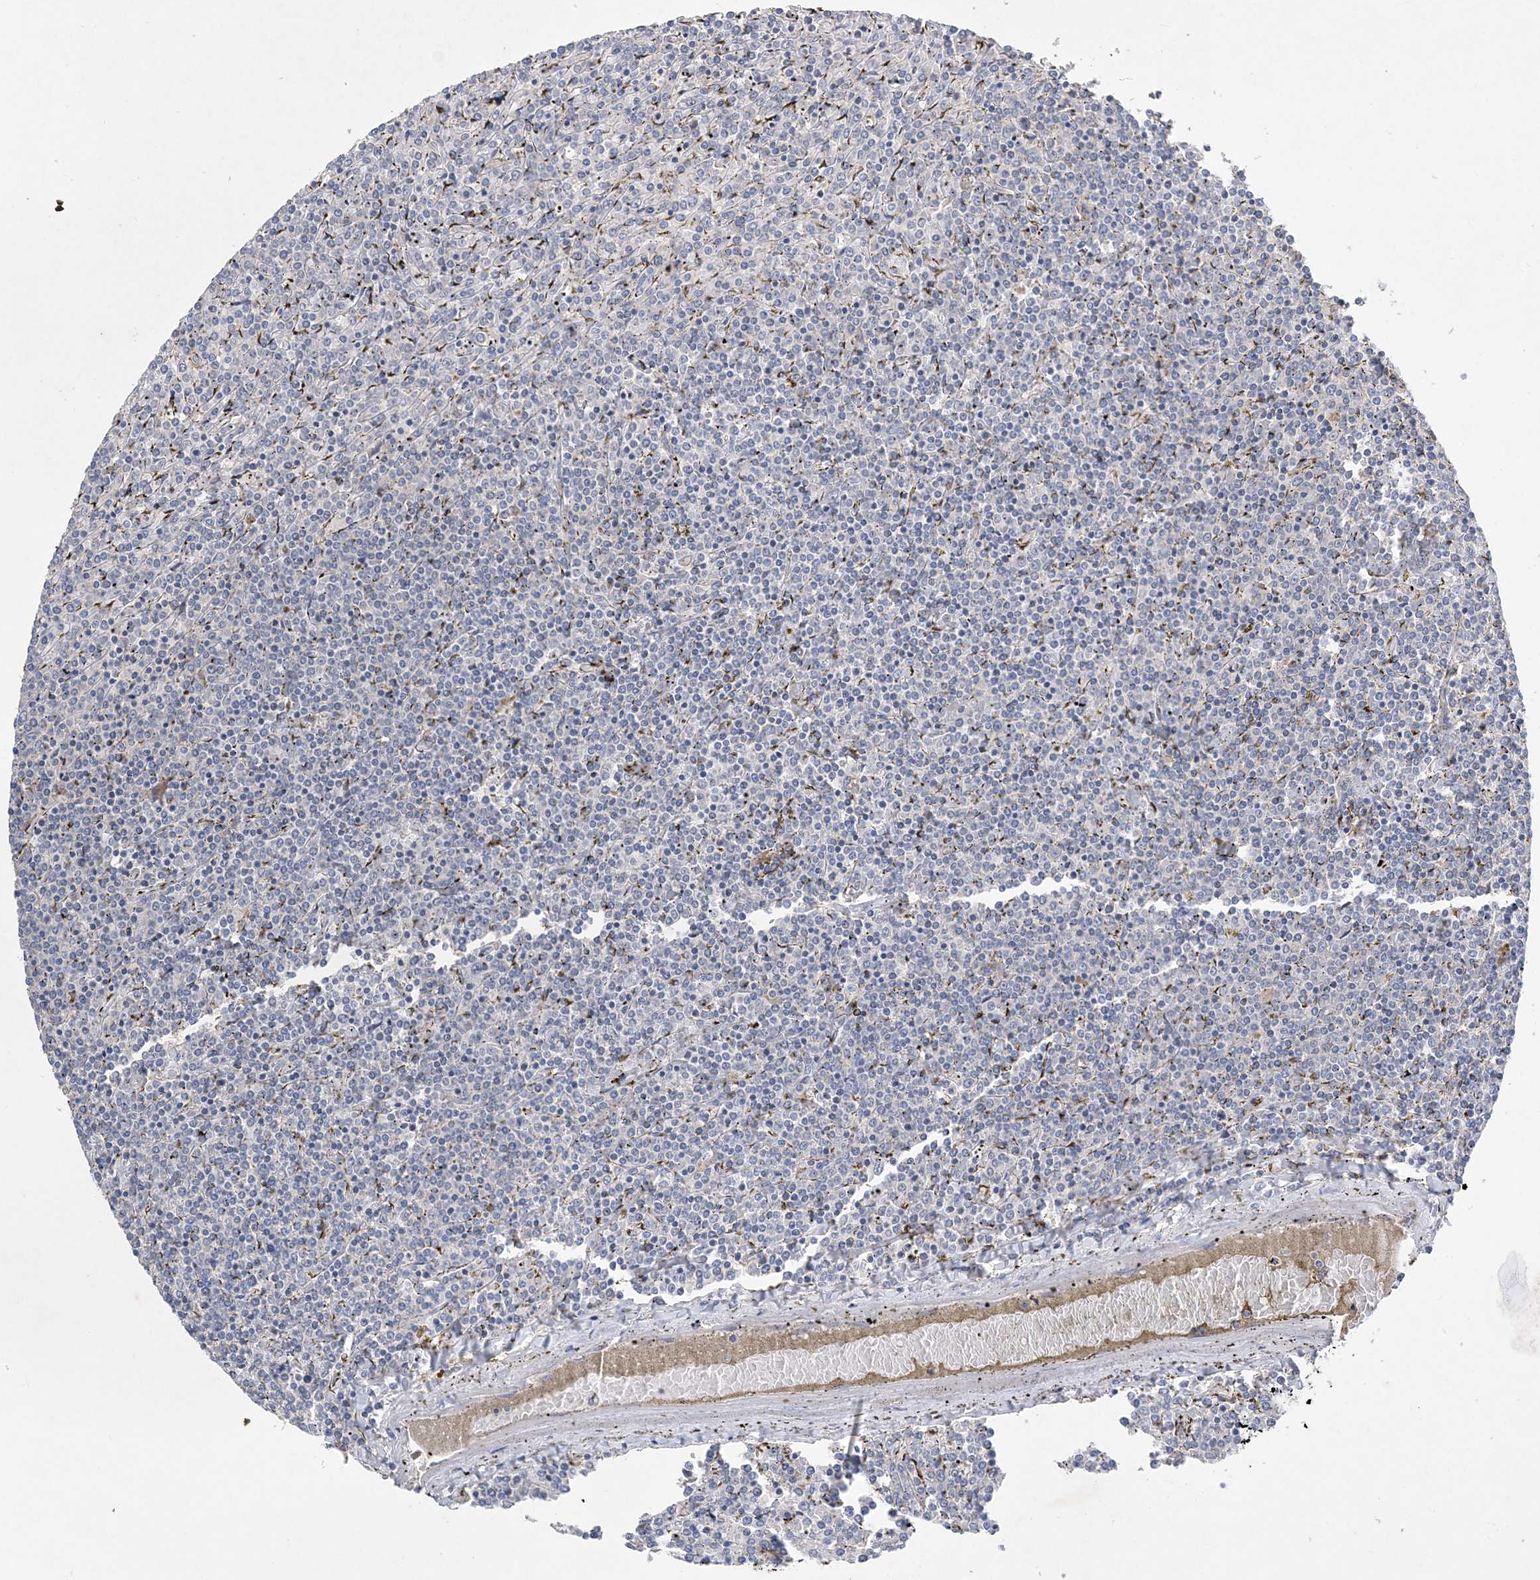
{"staining": {"intensity": "negative", "quantity": "none", "location": "none"}, "tissue": "lymphoma", "cell_type": "Tumor cells", "image_type": "cancer", "snomed": [{"axis": "morphology", "description": "Malignant lymphoma, non-Hodgkin's type, Low grade"}, {"axis": "topography", "description": "Spleen"}], "caption": "Low-grade malignant lymphoma, non-Hodgkin's type stained for a protein using immunohistochemistry shows no staining tumor cells.", "gene": "ADCK2", "patient": {"sex": "female", "age": 19}}